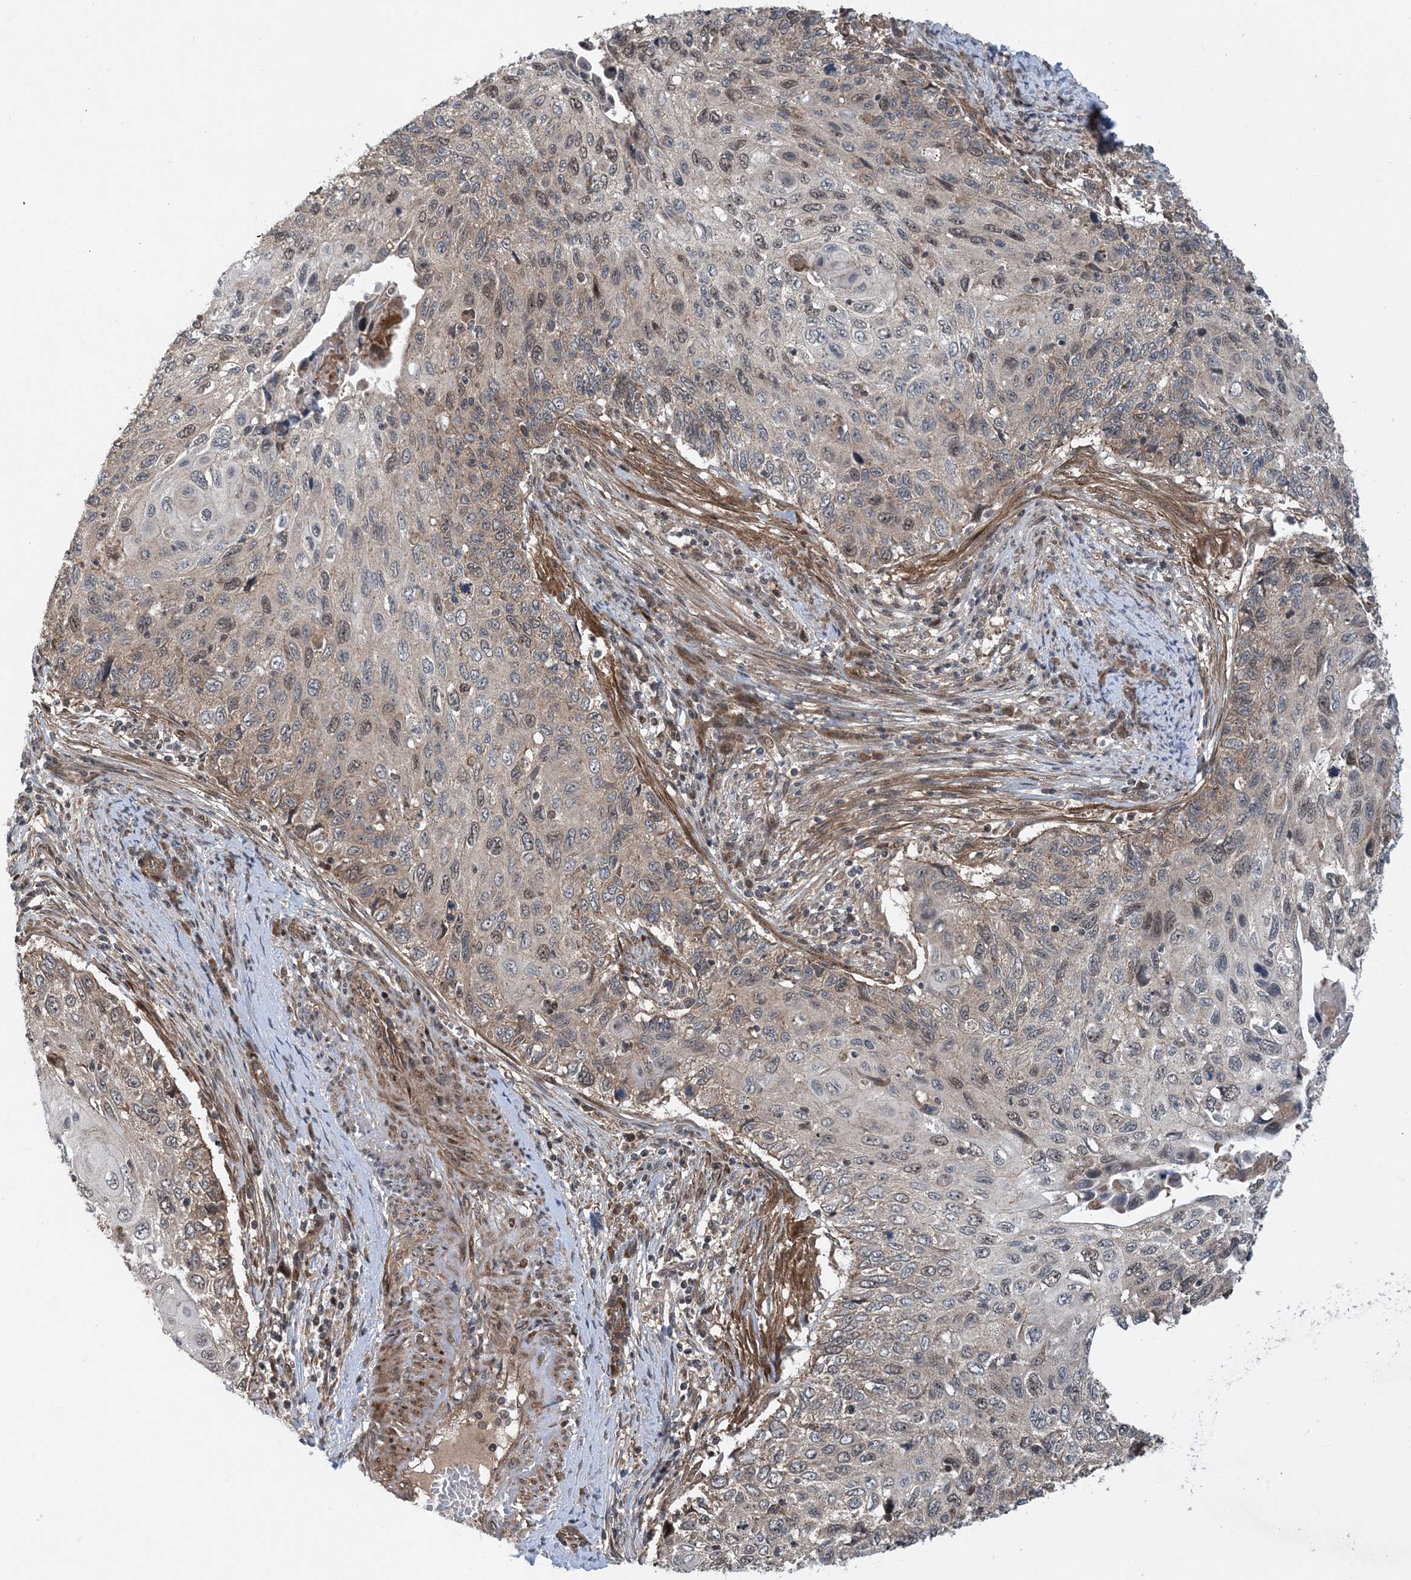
{"staining": {"intensity": "weak", "quantity": "25%-75%", "location": "cytoplasmic/membranous"}, "tissue": "cervical cancer", "cell_type": "Tumor cells", "image_type": "cancer", "snomed": [{"axis": "morphology", "description": "Squamous cell carcinoma, NOS"}, {"axis": "topography", "description": "Cervix"}], "caption": "Tumor cells exhibit low levels of weak cytoplasmic/membranous expression in about 25%-75% of cells in squamous cell carcinoma (cervical).", "gene": "HEMK1", "patient": {"sex": "female", "age": 70}}